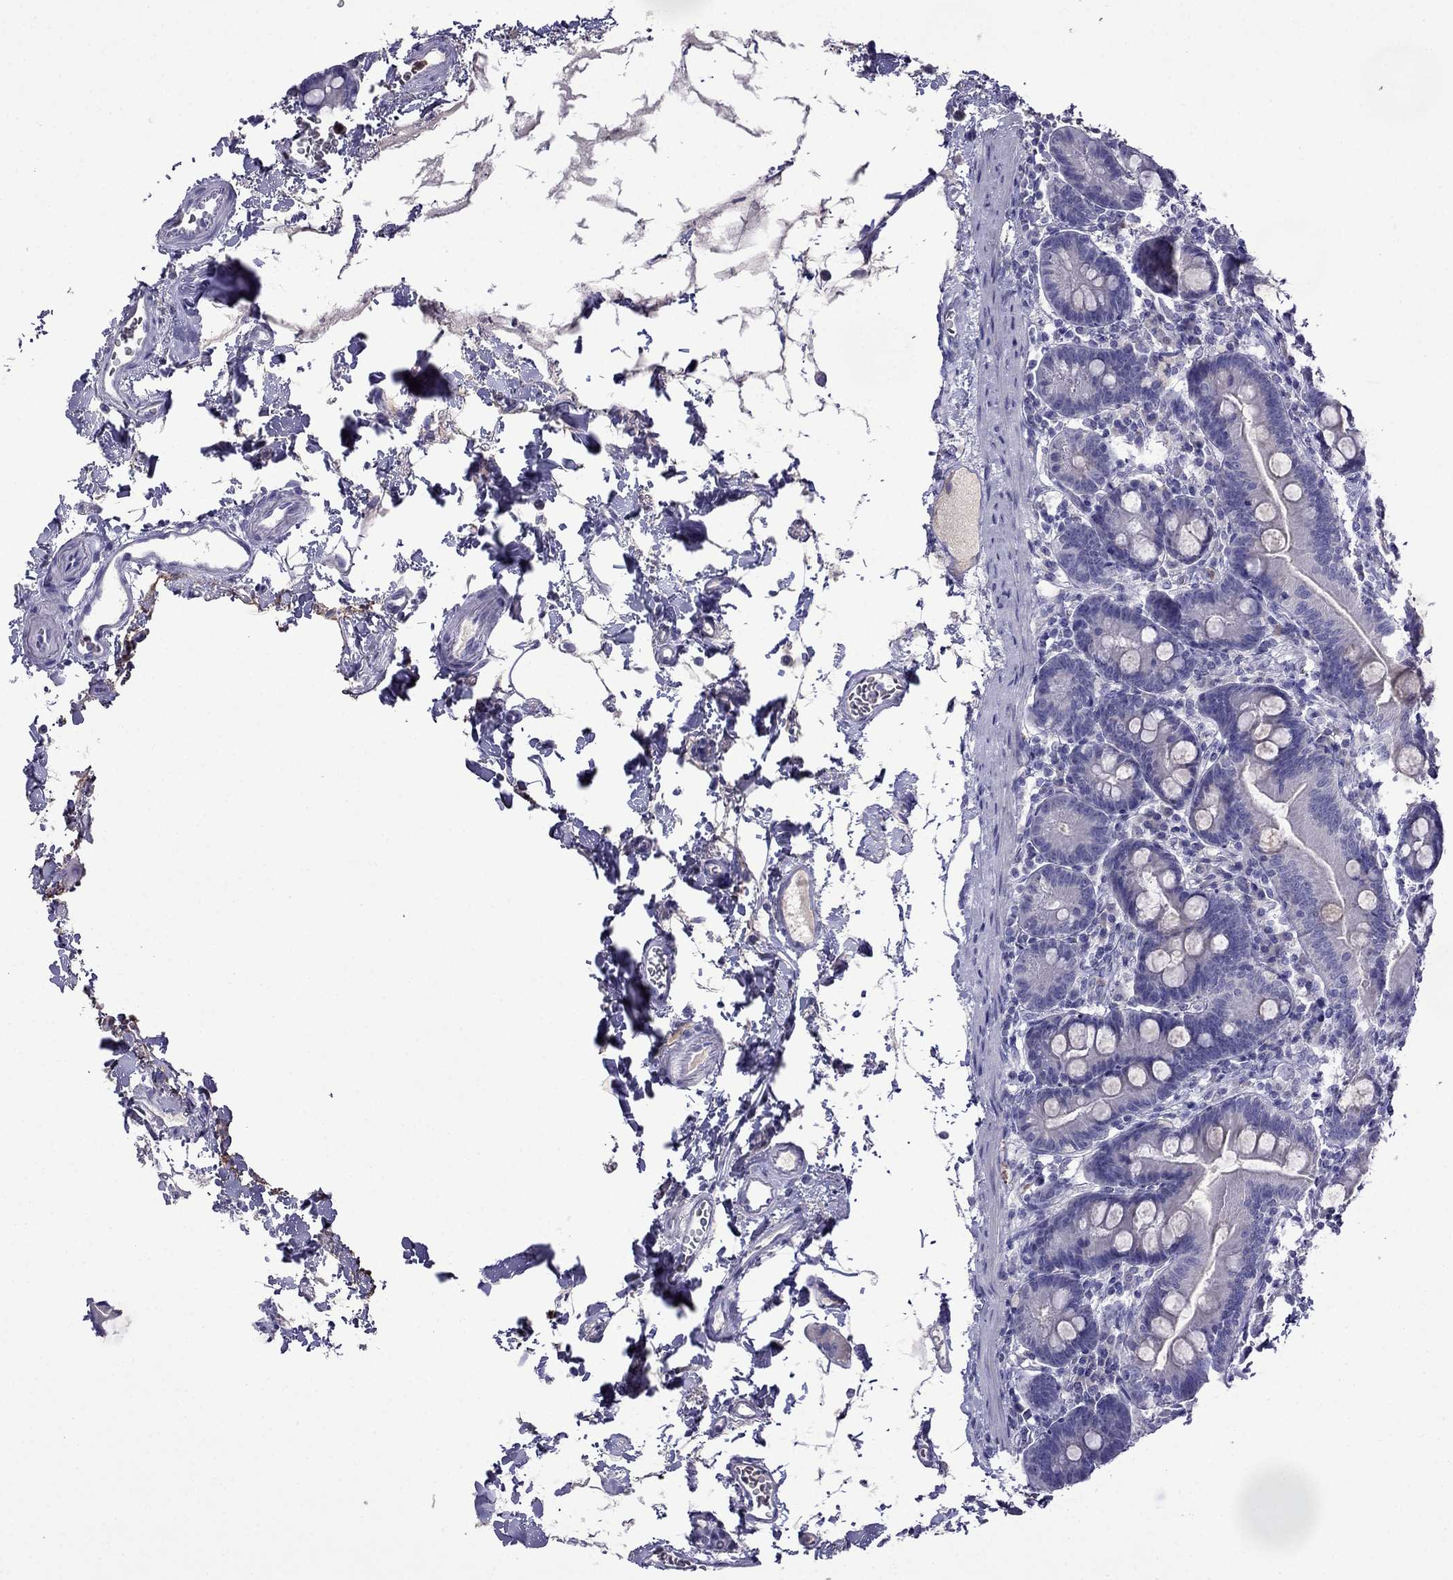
{"staining": {"intensity": "negative", "quantity": "none", "location": "none"}, "tissue": "small intestine", "cell_type": "Glandular cells", "image_type": "normal", "snomed": [{"axis": "morphology", "description": "Normal tissue, NOS"}, {"axis": "topography", "description": "Small intestine"}], "caption": "The histopathology image reveals no staining of glandular cells in benign small intestine. (DAB (3,3'-diaminobenzidine) immunohistochemistry, high magnification).", "gene": "CDHR4", "patient": {"sex": "female", "age": 44}}